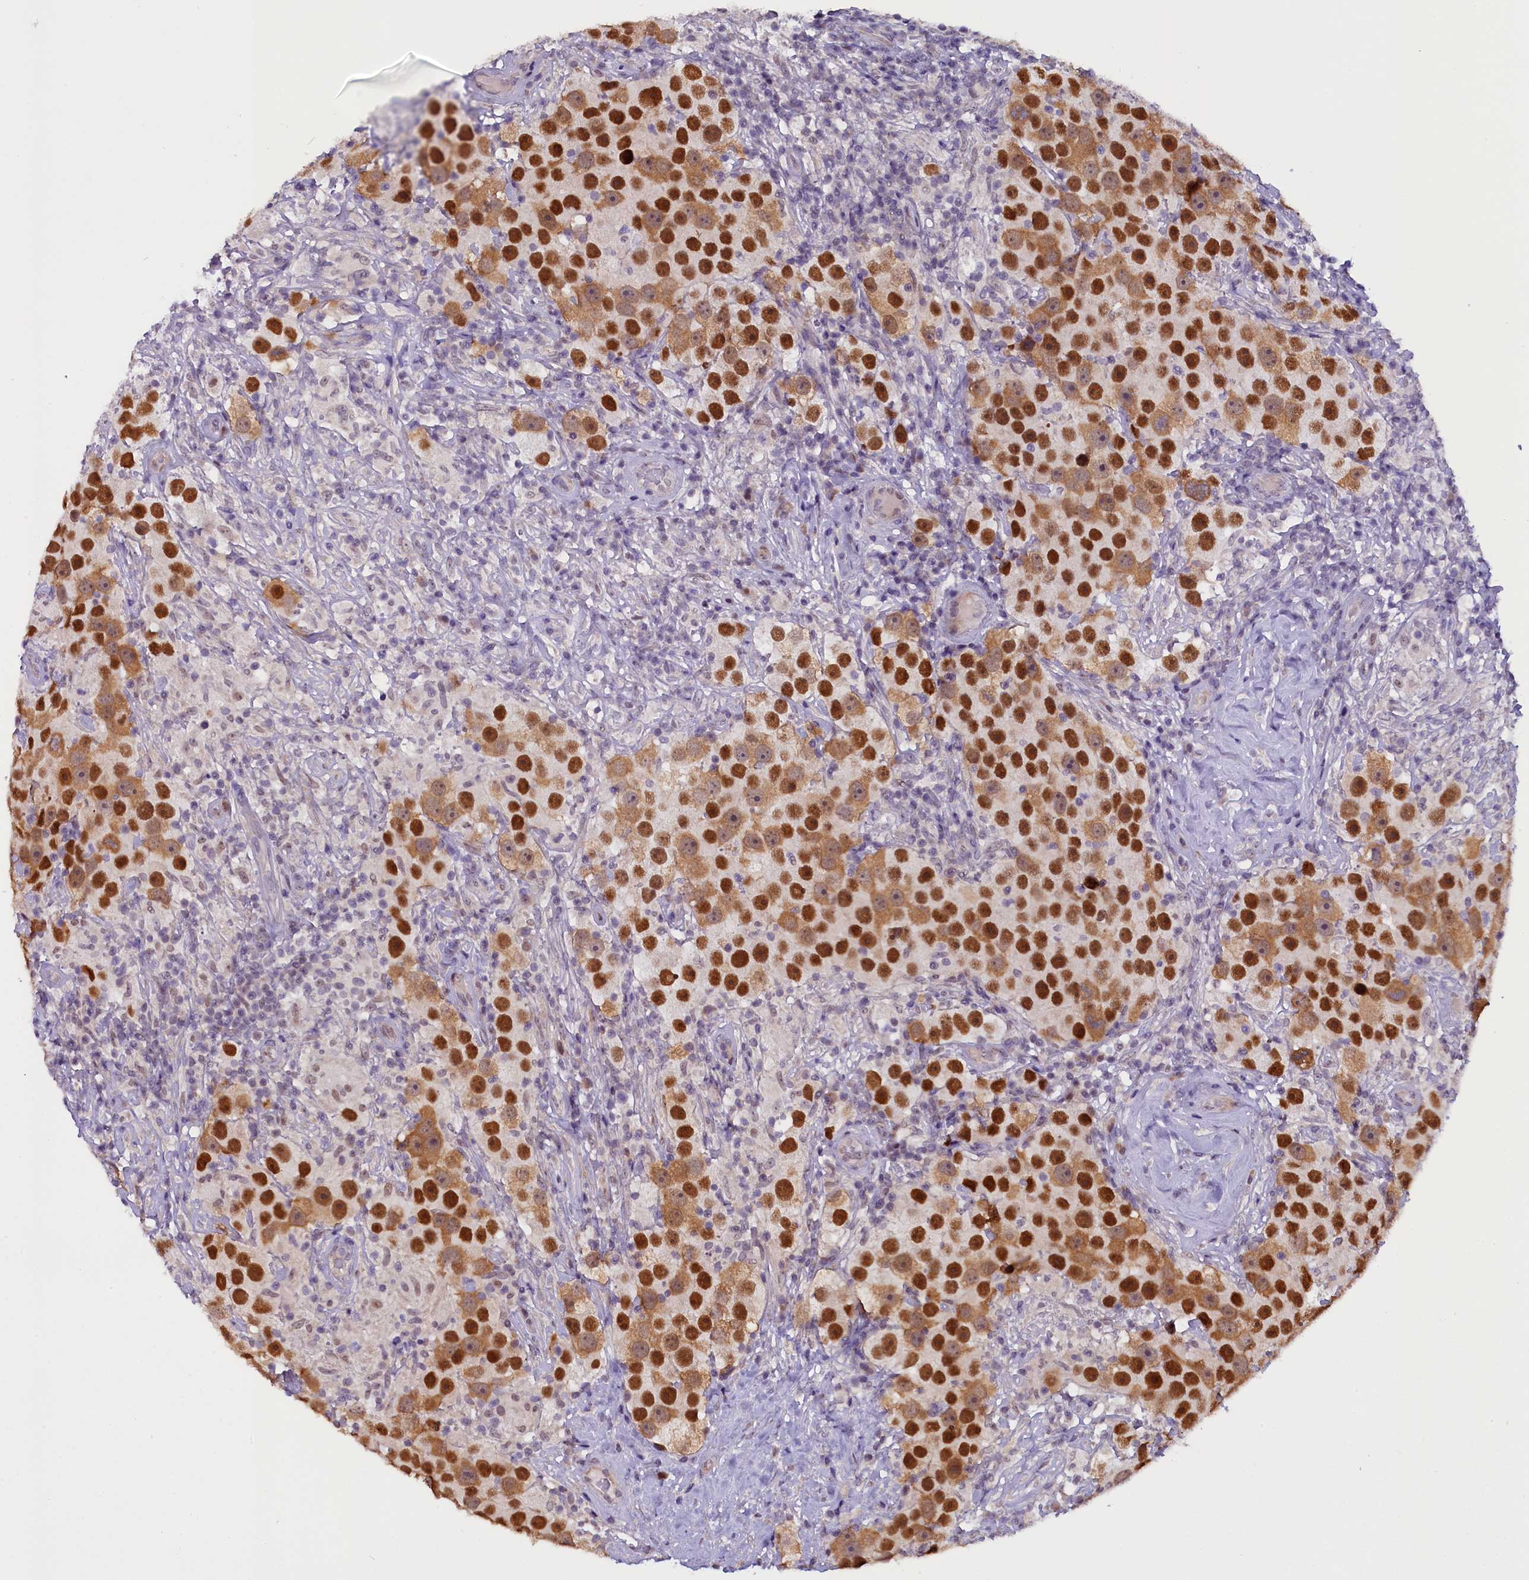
{"staining": {"intensity": "strong", "quantity": ">75%", "location": "cytoplasmic/membranous,nuclear"}, "tissue": "testis cancer", "cell_type": "Tumor cells", "image_type": "cancer", "snomed": [{"axis": "morphology", "description": "Seminoma, NOS"}, {"axis": "topography", "description": "Testis"}], "caption": "Approximately >75% of tumor cells in seminoma (testis) reveal strong cytoplasmic/membranous and nuclear protein expression as visualized by brown immunohistochemical staining.", "gene": "RPUSD2", "patient": {"sex": "male", "age": 49}}